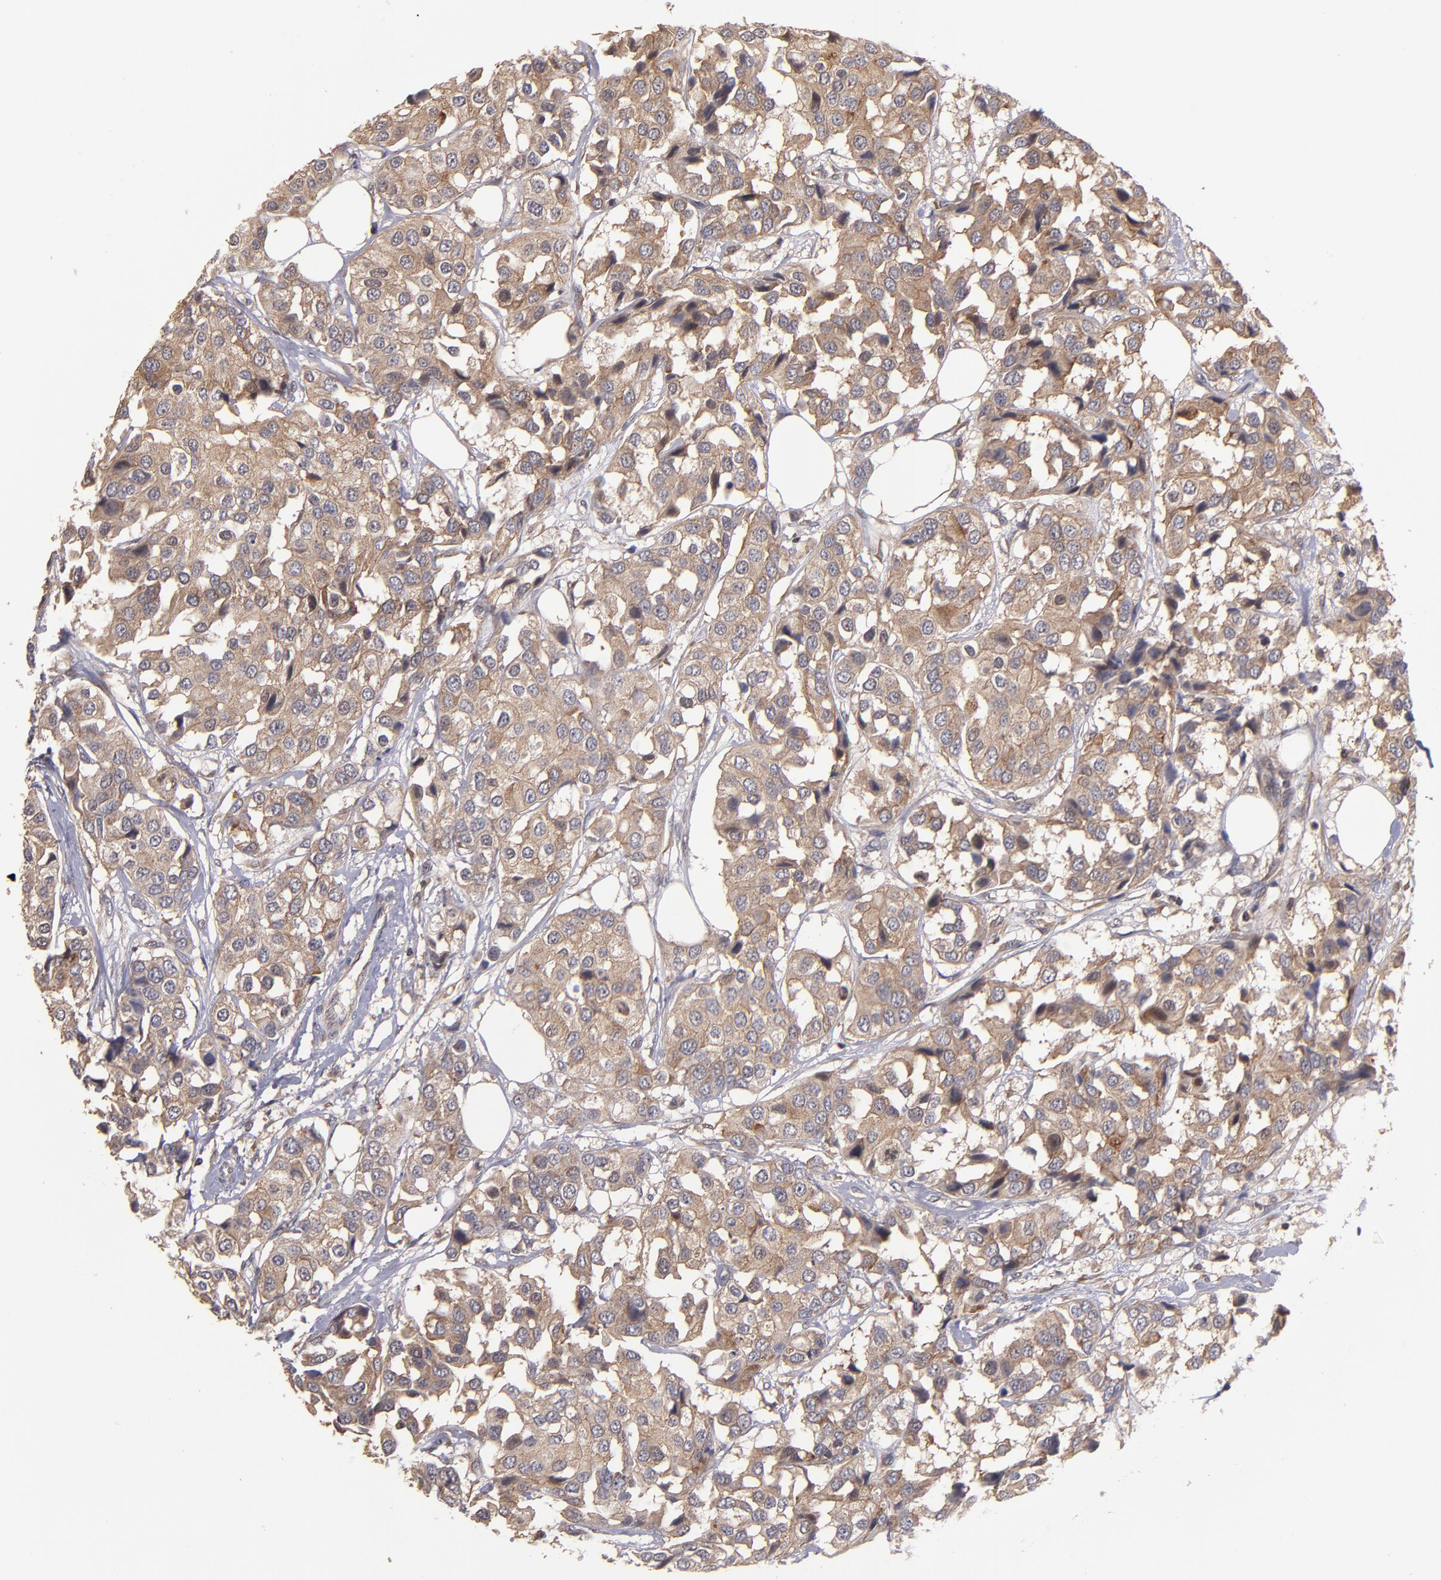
{"staining": {"intensity": "moderate", "quantity": ">75%", "location": "cytoplasmic/membranous"}, "tissue": "breast cancer", "cell_type": "Tumor cells", "image_type": "cancer", "snomed": [{"axis": "morphology", "description": "Duct carcinoma"}, {"axis": "topography", "description": "Breast"}], "caption": "The photomicrograph reveals immunohistochemical staining of breast cancer. There is moderate cytoplasmic/membranous expression is seen in about >75% of tumor cells. The protein is stained brown, and the nuclei are stained in blue (DAB (3,3'-diaminobenzidine) IHC with brightfield microscopy, high magnification).", "gene": "NF2", "patient": {"sex": "female", "age": 80}}